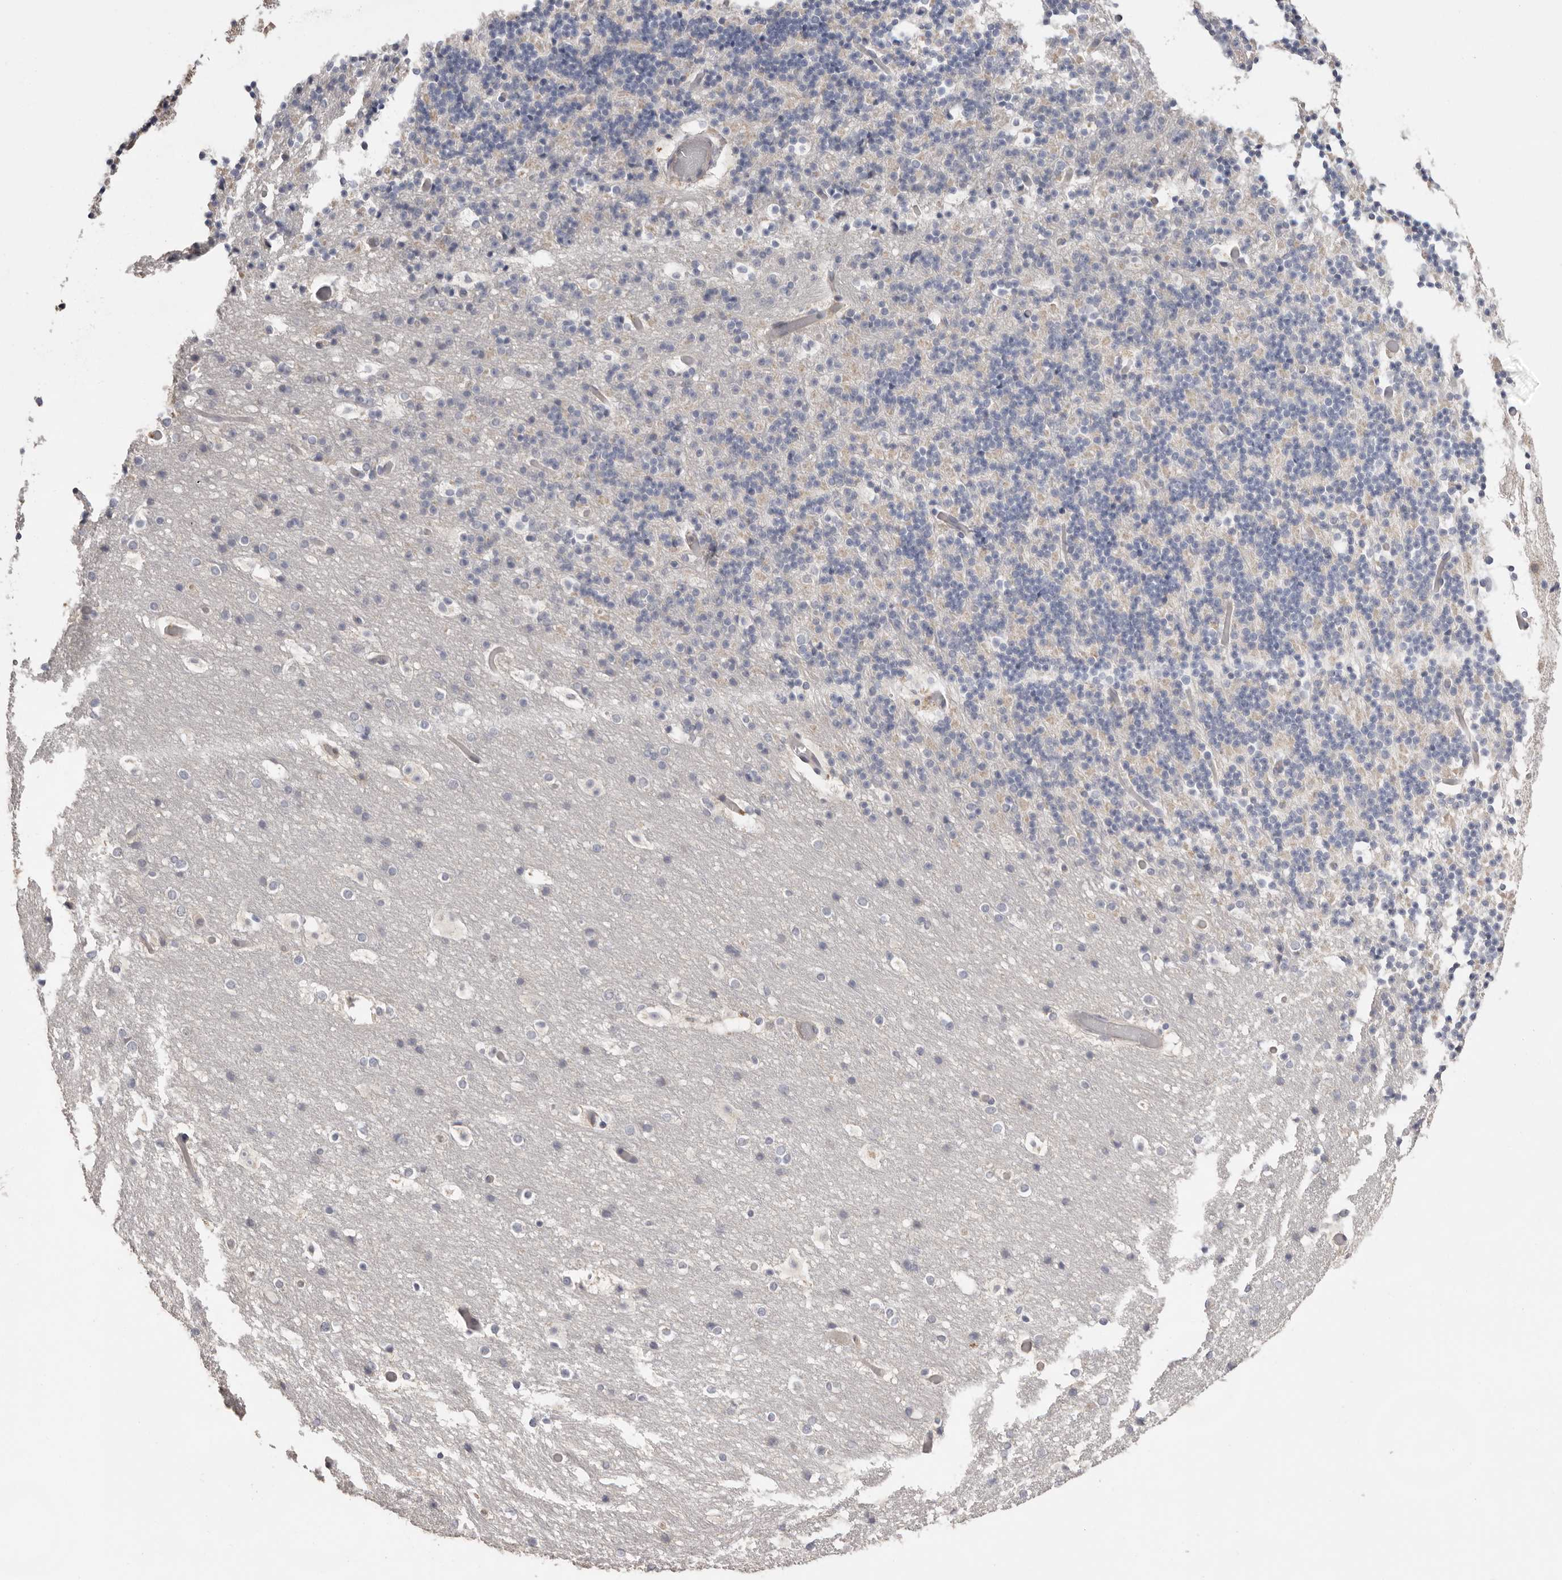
{"staining": {"intensity": "negative", "quantity": "none", "location": "none"}, "tissue": "cerebellum", "cell_type": "Cells in granular layer", "image_type": "normal", "snomed": [{"axis": "morphology", "description": "Normal tissue, NOS"}, {"axis": "topography", "description": "Cerebellum"}], "caption": "IHC micrograph of normal cerebellum: cerebellum stained with DAB (3,3'-diaminobenzidine) displays no significant protein positivity in cells in granular layer.", "gene": "MMACHC", "patient": {"sex": "male", "age": 57}}